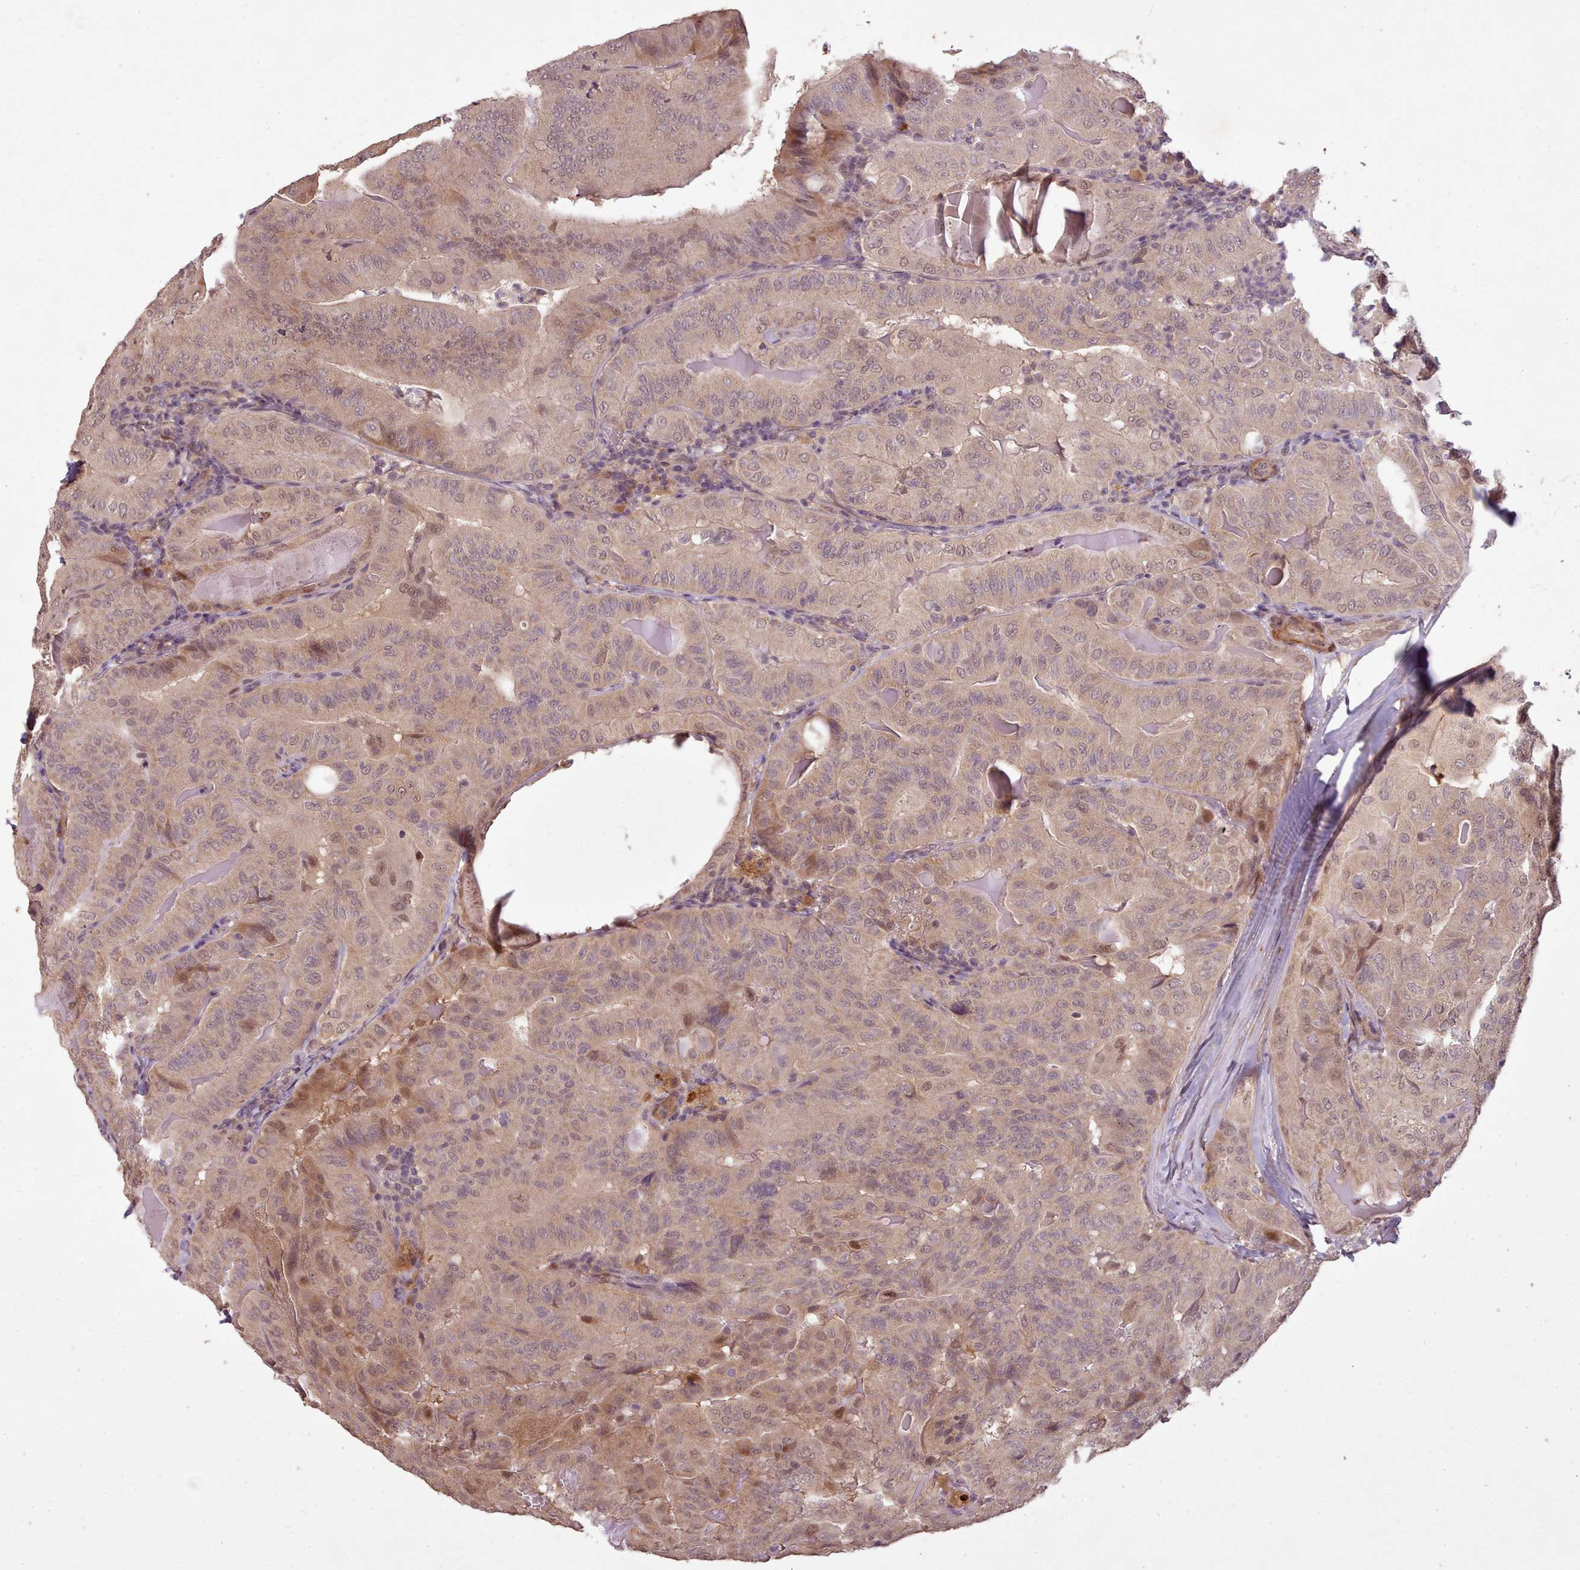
{"staining": {"intensity": "moderate", "quantity": "<25%", "location": "cytoplasmic/membranous,nuclear"}, "tissue": "thyroid cancer", "cell_type": "Tumor cells", "image_type": "cancer", "snomed": [{"axis": "morphology", "description": "Papillary adenocarcinoma, NOS"}, {"axis": "topography", "description": "Thyroid gland"}], "caption": "A brown stain labels moderate cytoplasmic/membranous and nuclear expression of a protein in thyroid papillary adenocarcinoma tumor cells. (DAB (3,3'-diaminobenzidine) IHC, brown staining for protein, blue staining for nuclei).", "gene": "CDC6", "patient": {"sex": "female", "age": 68}}